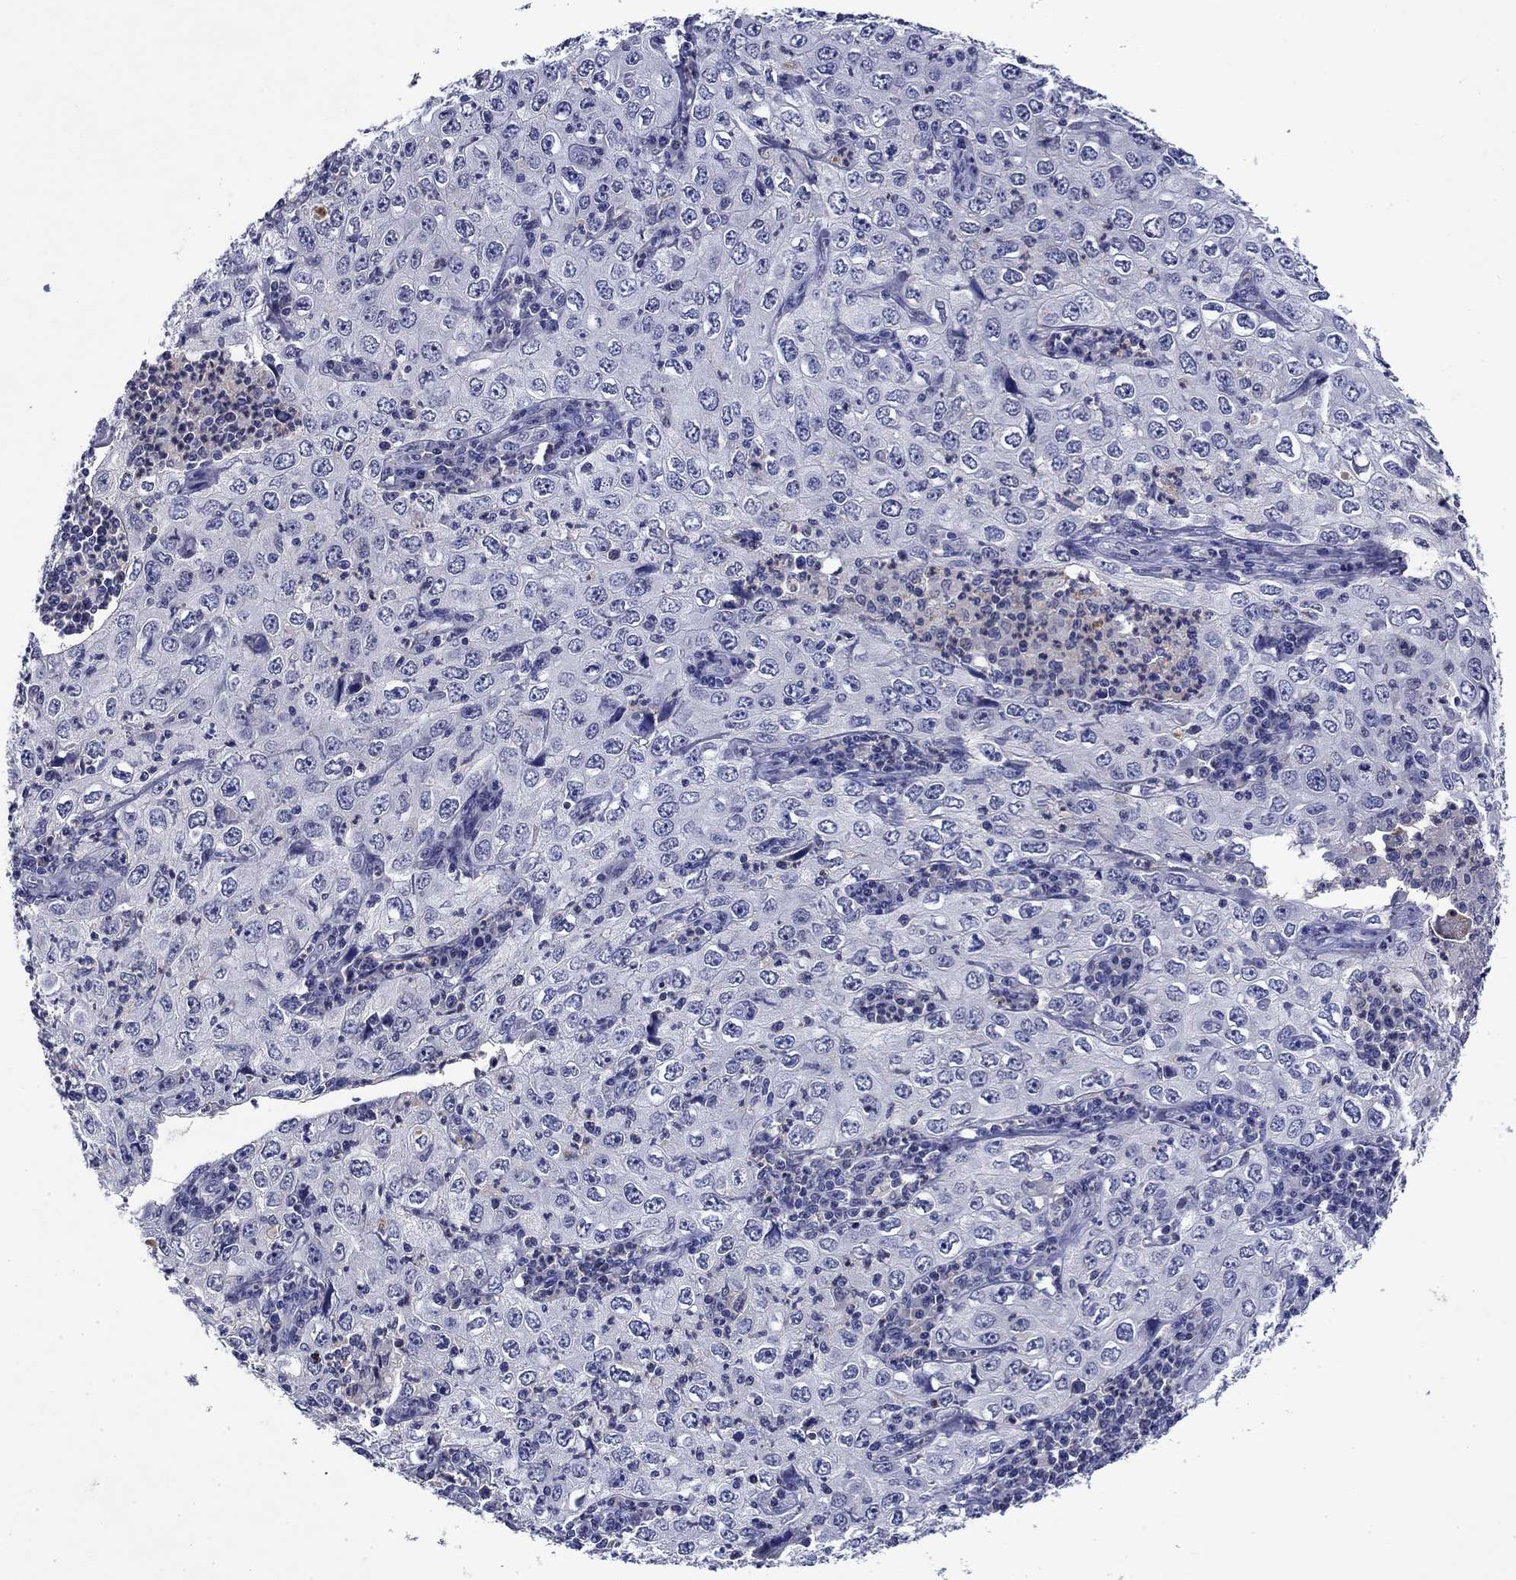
{"staining": {"intensity": "negative", "quantity": "none", "location": "none"}, "tissue": "cervical cancer", "cell_type": "Tumor cells", "image_type": "cancer", "snomed": [{"axis": "morphology", "description": "Squamous cell carcinoma, NOS"}, {"axis": "topography", "description": "Cervix"}], "caption": "This is an IHC image of cervical squamous cell carcinoma. There is no positivity in tumor cells.", "gene": "STAB2", "patient": {"sex": "female", "age": 24}}